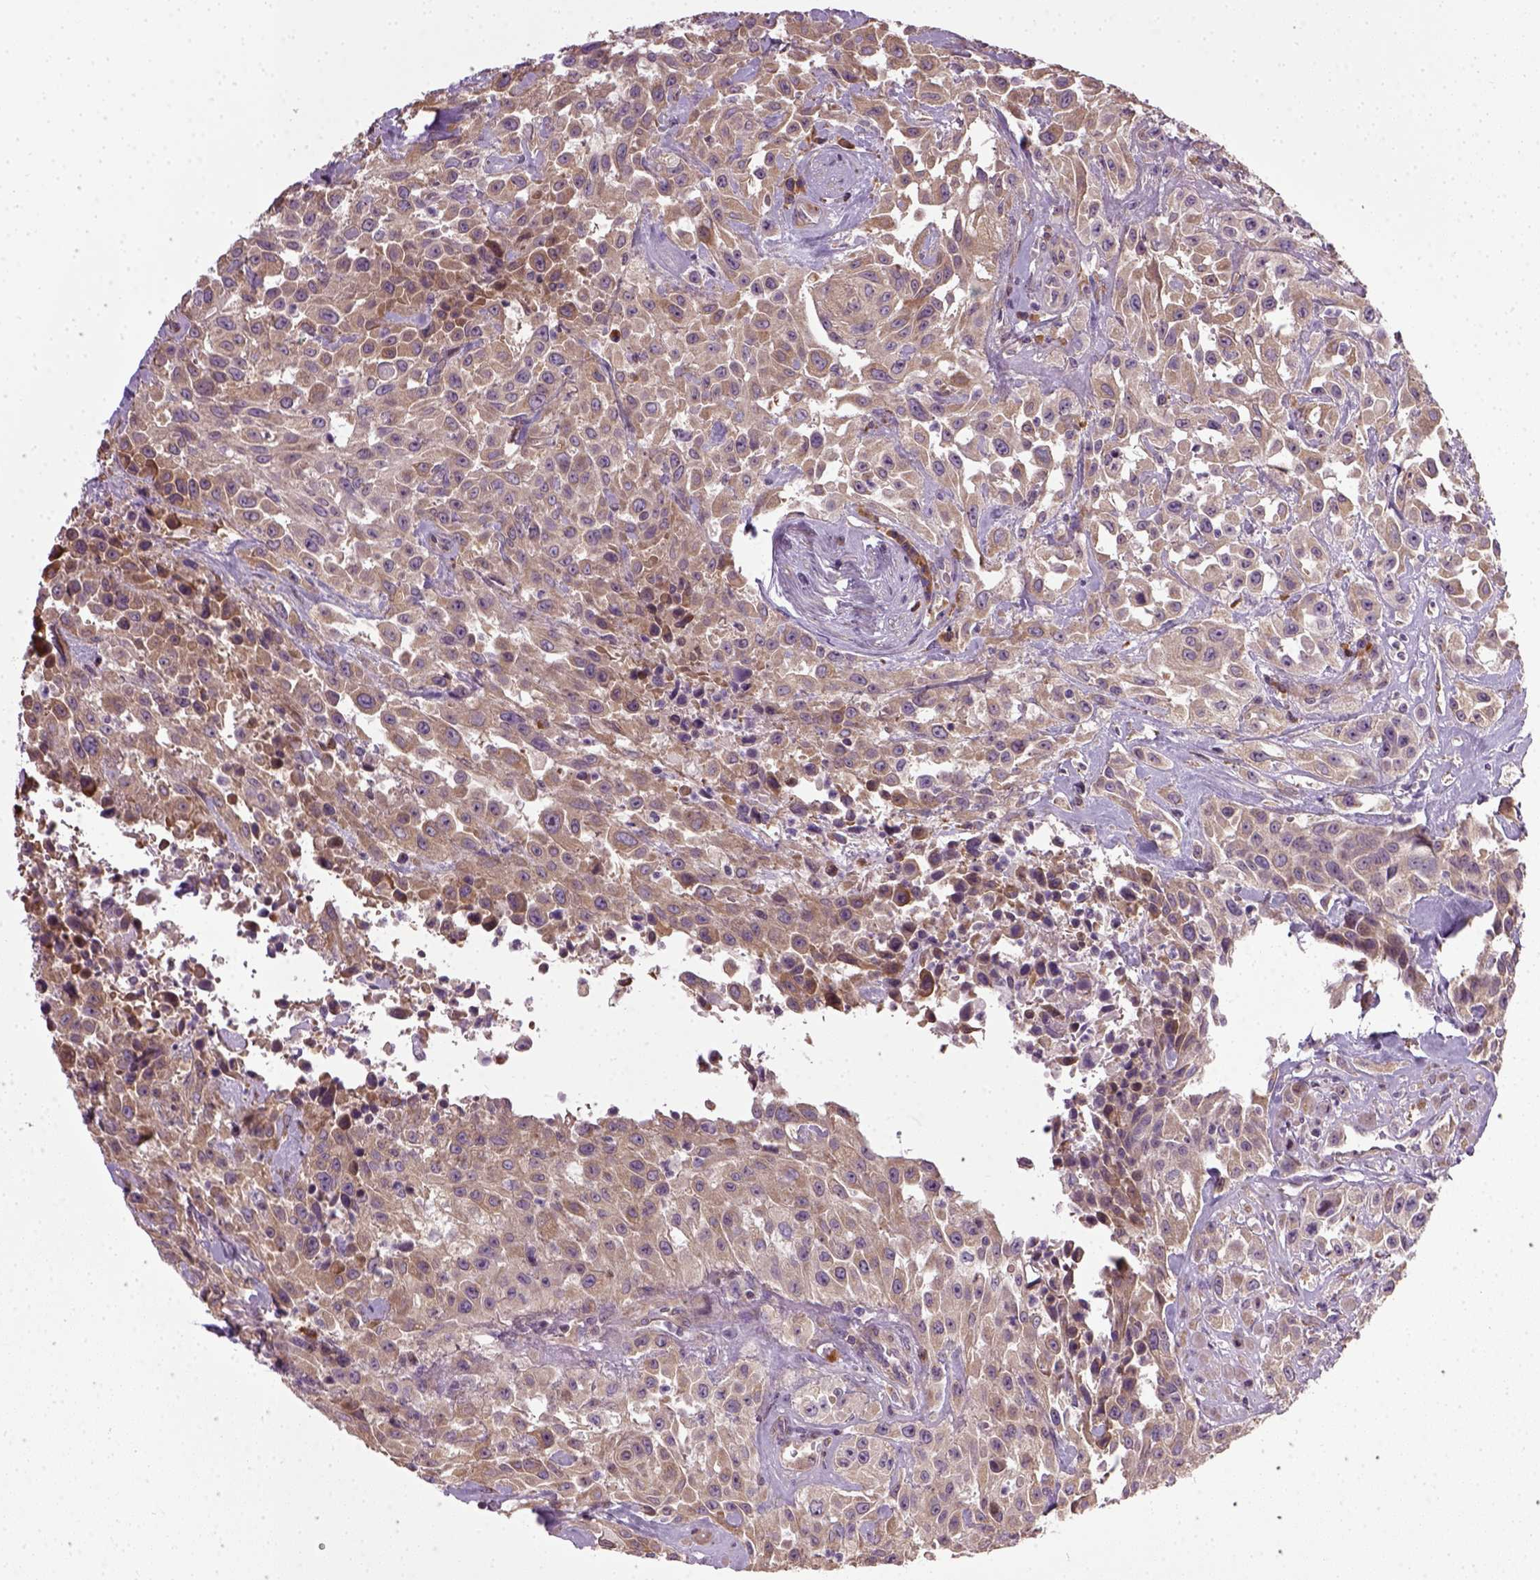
{"staining": {"intensity": "weak", "quantity": ">75%", "location": "cytoplasmic/membranous"}, "tissue": "urothelial cancer", "cell_type": "Tumor cells", "image_type": "cancer", "snomed": [{"axis": "morphology", "description": "Urothelial carcinoma, High grade"}, {"axis": "topography", "description": "Urinary bladder"}], "caption": "A low amount of weak cytoplasmic/membranous positivity is appreciated in about >75% of tumor cells in urothelial carcinoma (high-grade) tissue.", "gene": "TPRG1", "patient": {"sex": "male", "age": 79}}